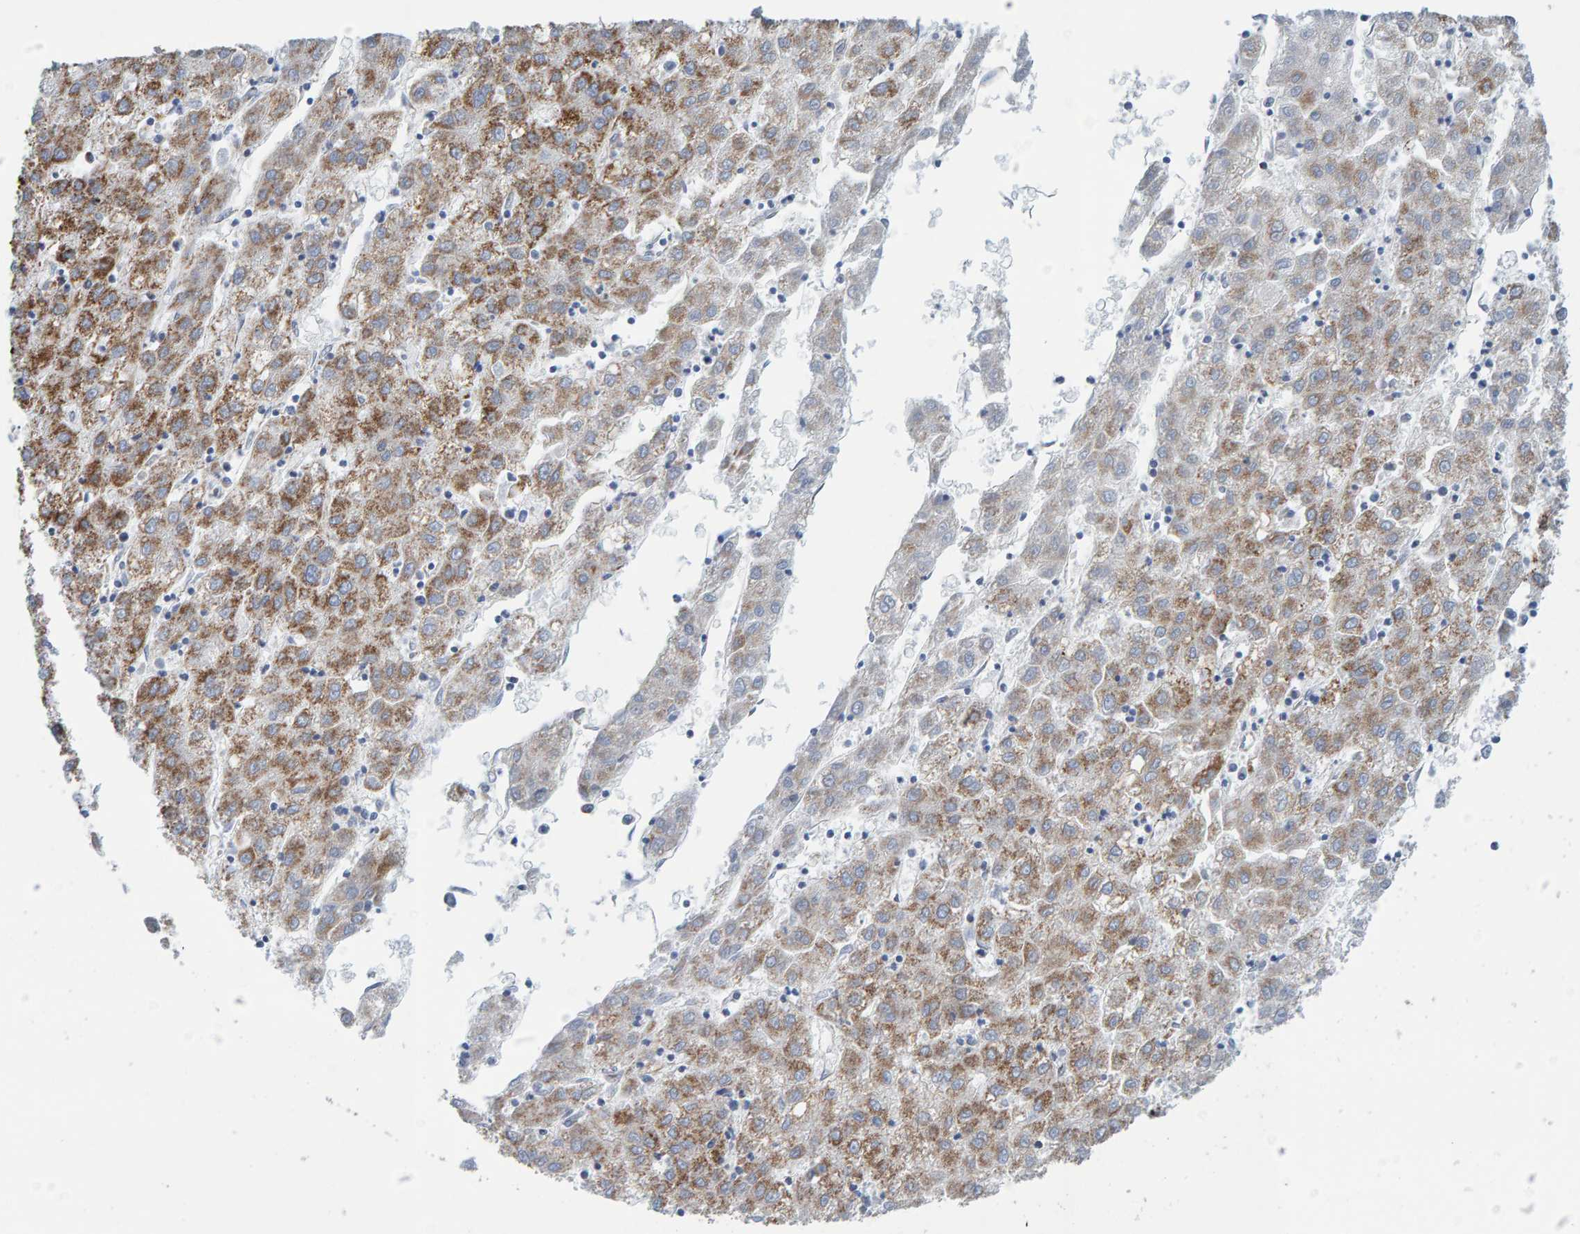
{"staining": {"intensity": "moderate", "quantity": "25%-75%", "location": "cytoplasmic/membranous"}, "tissue": "liver cancer", "cell_type": "Tumor cells", "image_type": "cancer", "snomed": [{"axis": "morphology", "description": "Carcinoma, Hepatocellular, NOS"}, {"axis": "topography", "description": "Liver"}], "caption": "A photomicrograph of liver cancer stained for a protein shows moderate cytoplasmic/membranous brown staining in tumor cells.", "gene": "ENSG00000262660", "patient": {"sex": "male", "age": 72}}